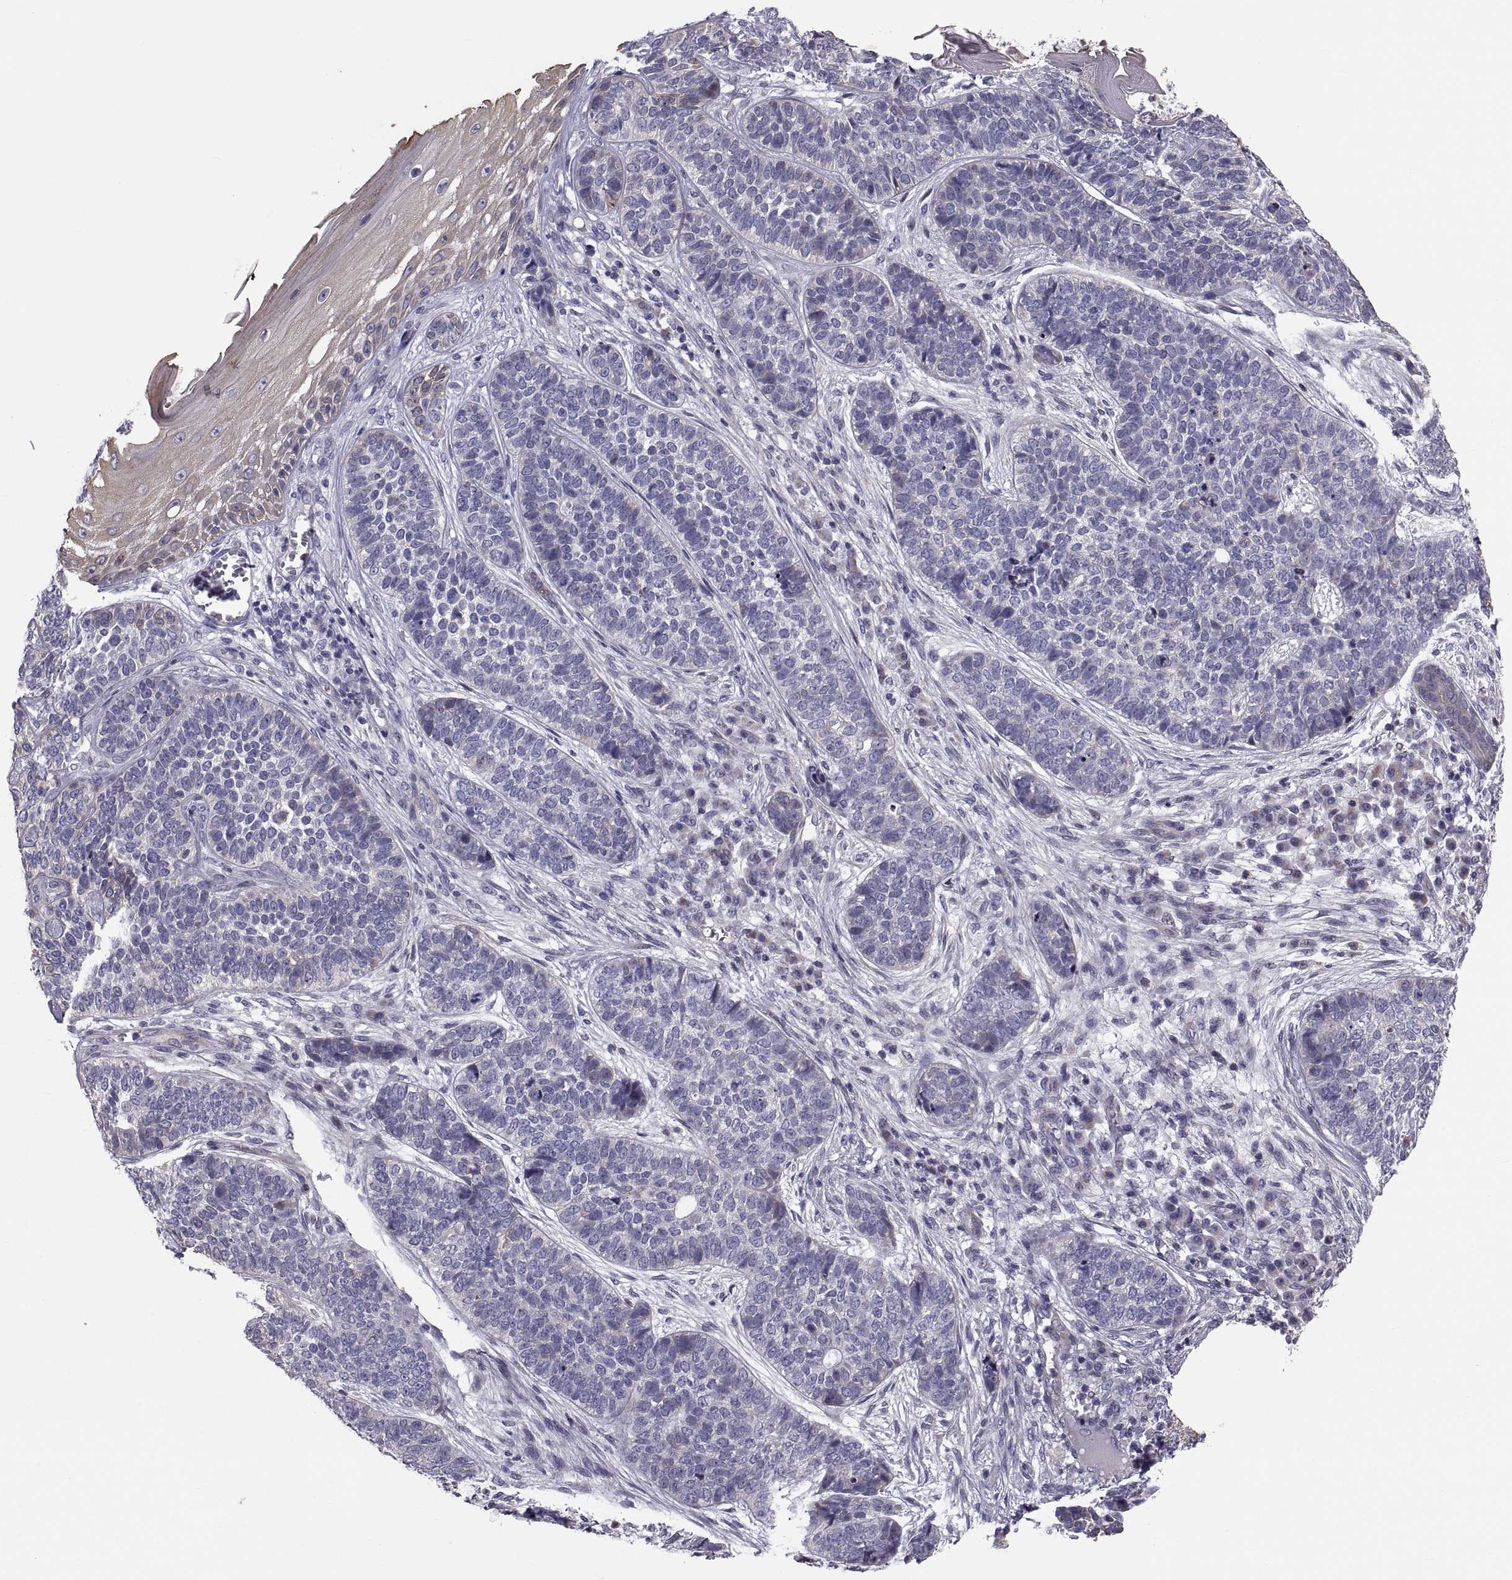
{"staining": {"intensity": "moderate", "quantity": "<25%", "location": "cytoplasmic/membranous"}, "tissue": "skin cancer", "cell_type": "Tumor cells", "image_type": "cancer", "snomed": [{"axis": "morphology", "description": "Basal cell carcinoma"}, {"axis": "topography", "description": "Skin"}], "caption": "The image demonstrates a brown stain indicating the presence of a protein in the cytoplasmic/membranous of tumor cells in skin cancer (basal cell carcinoma). The staining was performed using DAB to visualize the protein expression in brown, while the nuclei were stained in blue with hematoxylin (Magnification: 20x).", "gene": "ANO1", "patient": {"sex": "female", "age": 69}}